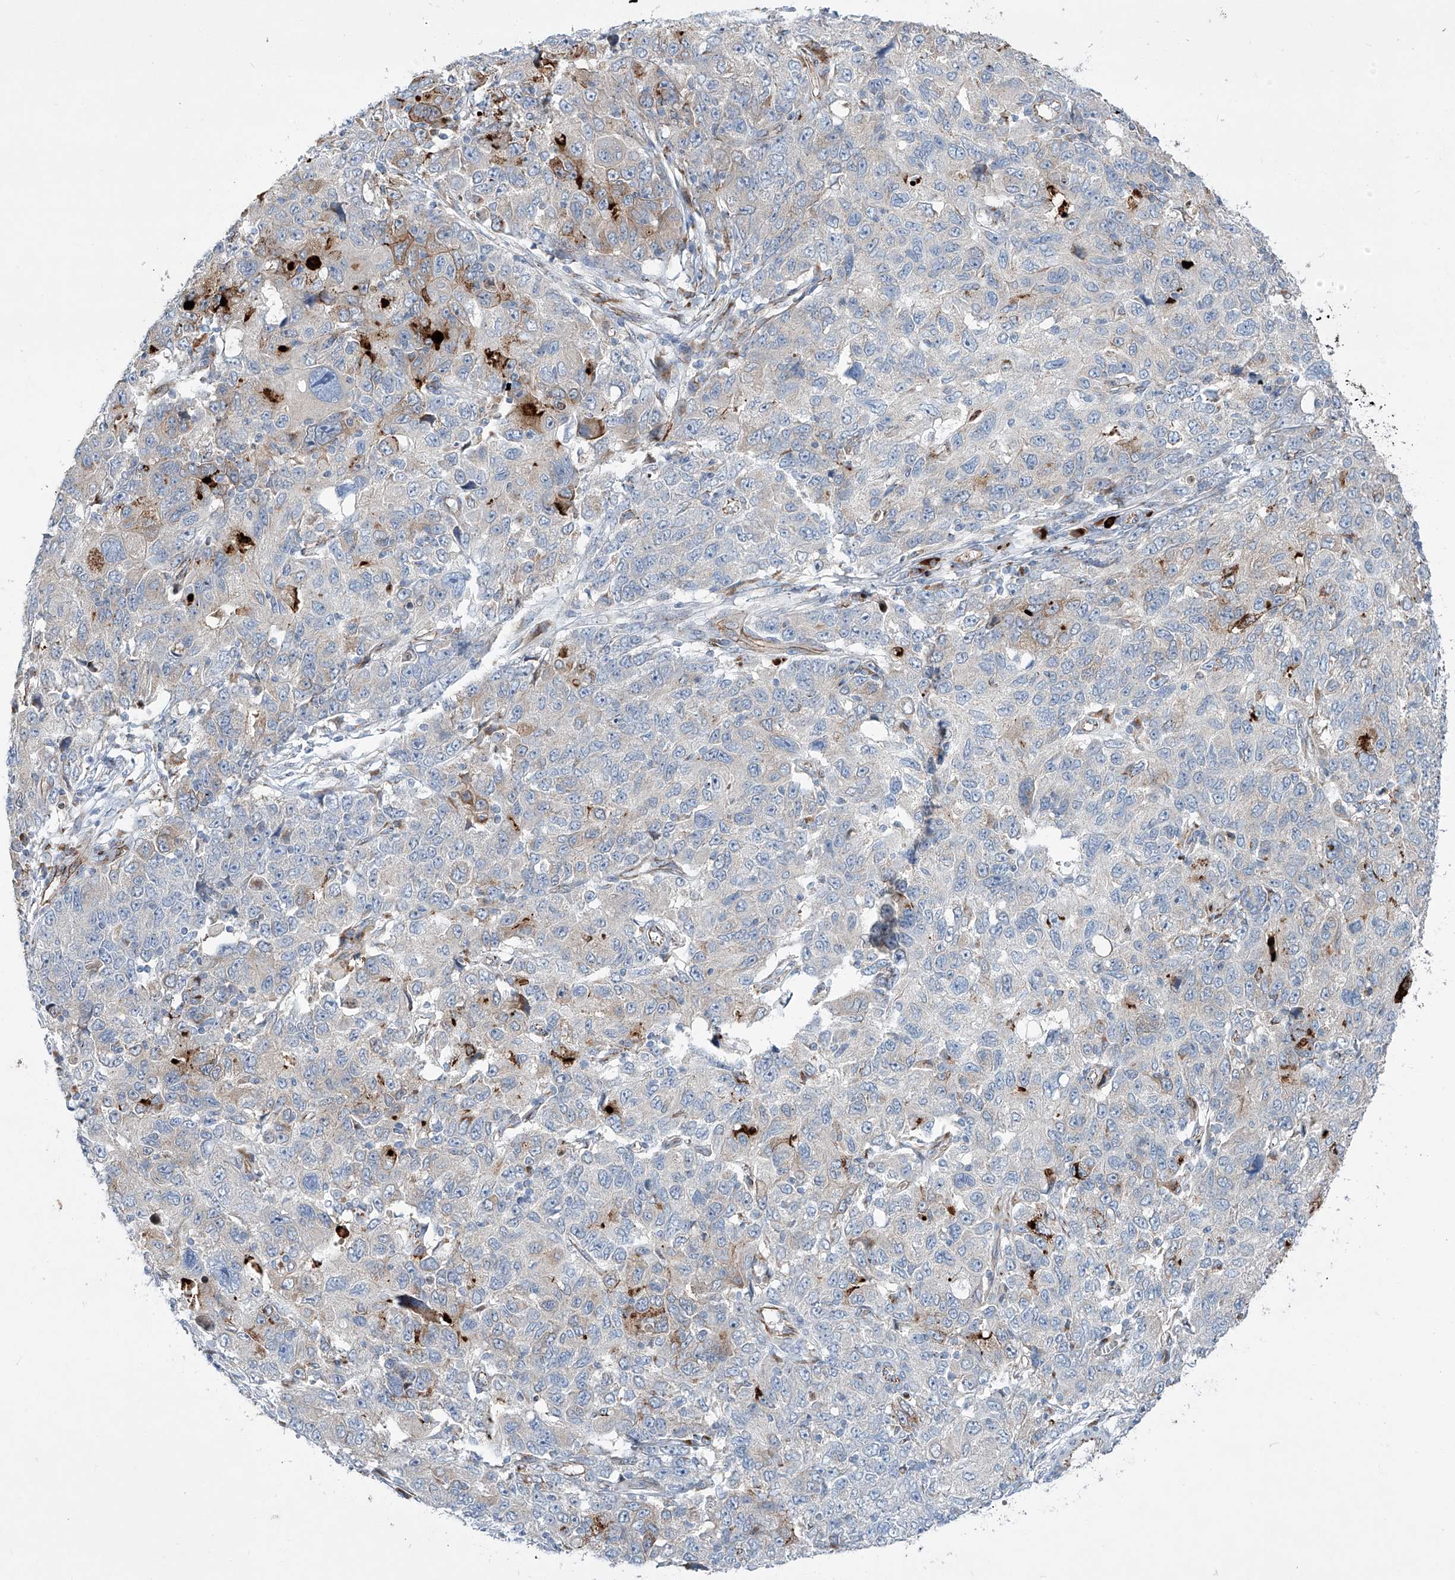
{"staining": {"intensity": "weak", "quantity": "<25%", "location": "cytoplasmic/membranous"}, "tissue": "ovarian cancer", "cell_type": "Tumor cells", "image_type": "cancer", "snomed": [{"axis": "morphology", "description": "Carcinoma, endometroid"}, {"axis": "topography", "description": "Ovary"}], "caption": "The photomicrograph demonstrates no significant staining in tumor cells of endometroid carcinoma (ovarian).", "gene": "CDH5", "patient": {"sex": "female", "age": 42}}